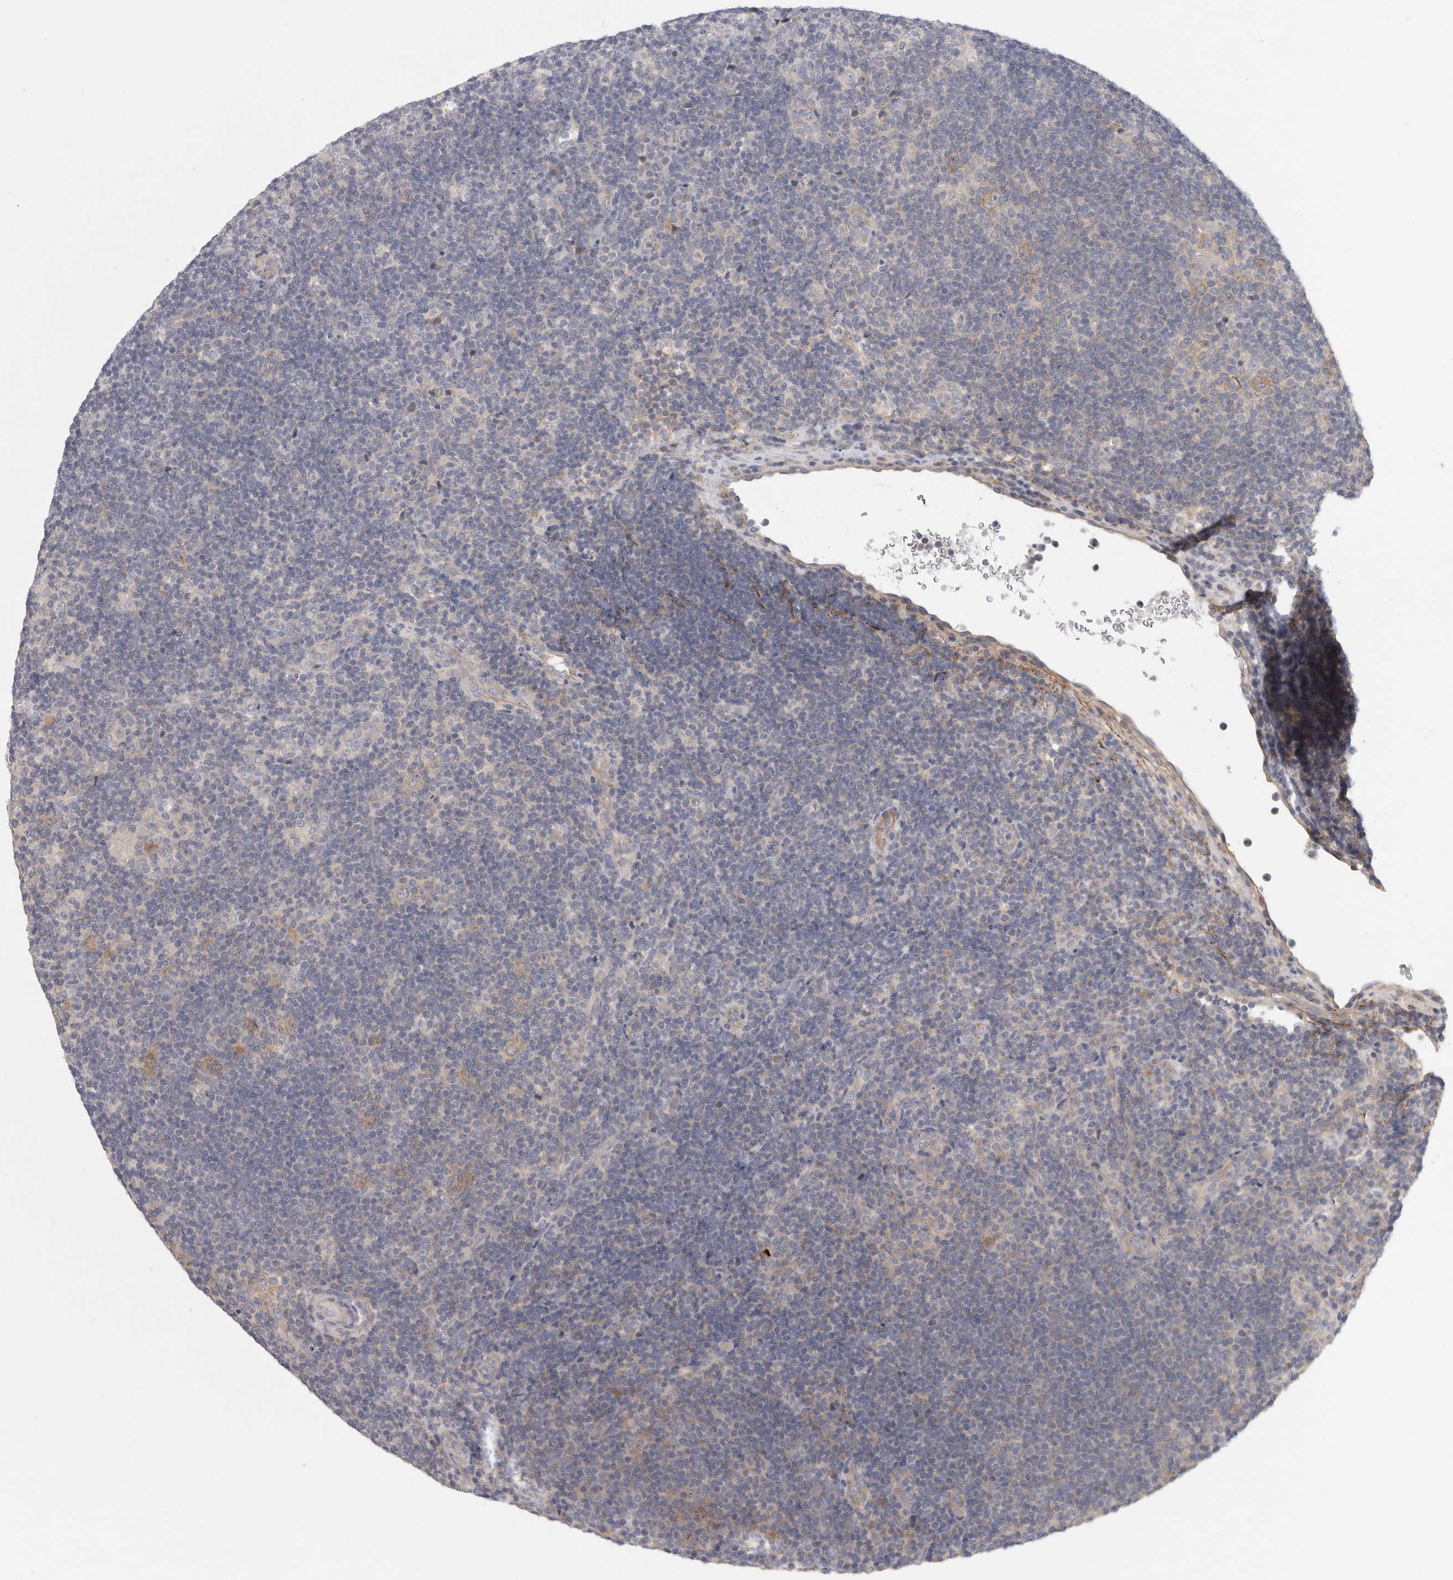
{"staining": {"intensity": "moderate", "quantity": "25%-75%", "location": "cytoplasmic/membranous"}, "tissue": "lymphoma", "cell_type": "Tumor cells", "image_type": "cancer", "snomed": [{"axis": "morphology", "description": "Hodgkin's disease, NOS"}, {"axis": "topography", "description": "Lymph node"}], "caption": "This image exhibits immunohistochemistry staining of human lymphoma, with medium moderate cytoplasmic/membranous positivity in approximately 25%-75% of tumor cells.", "gene": "CFAP298", "patient": {"sex": "female", "age": 57}}